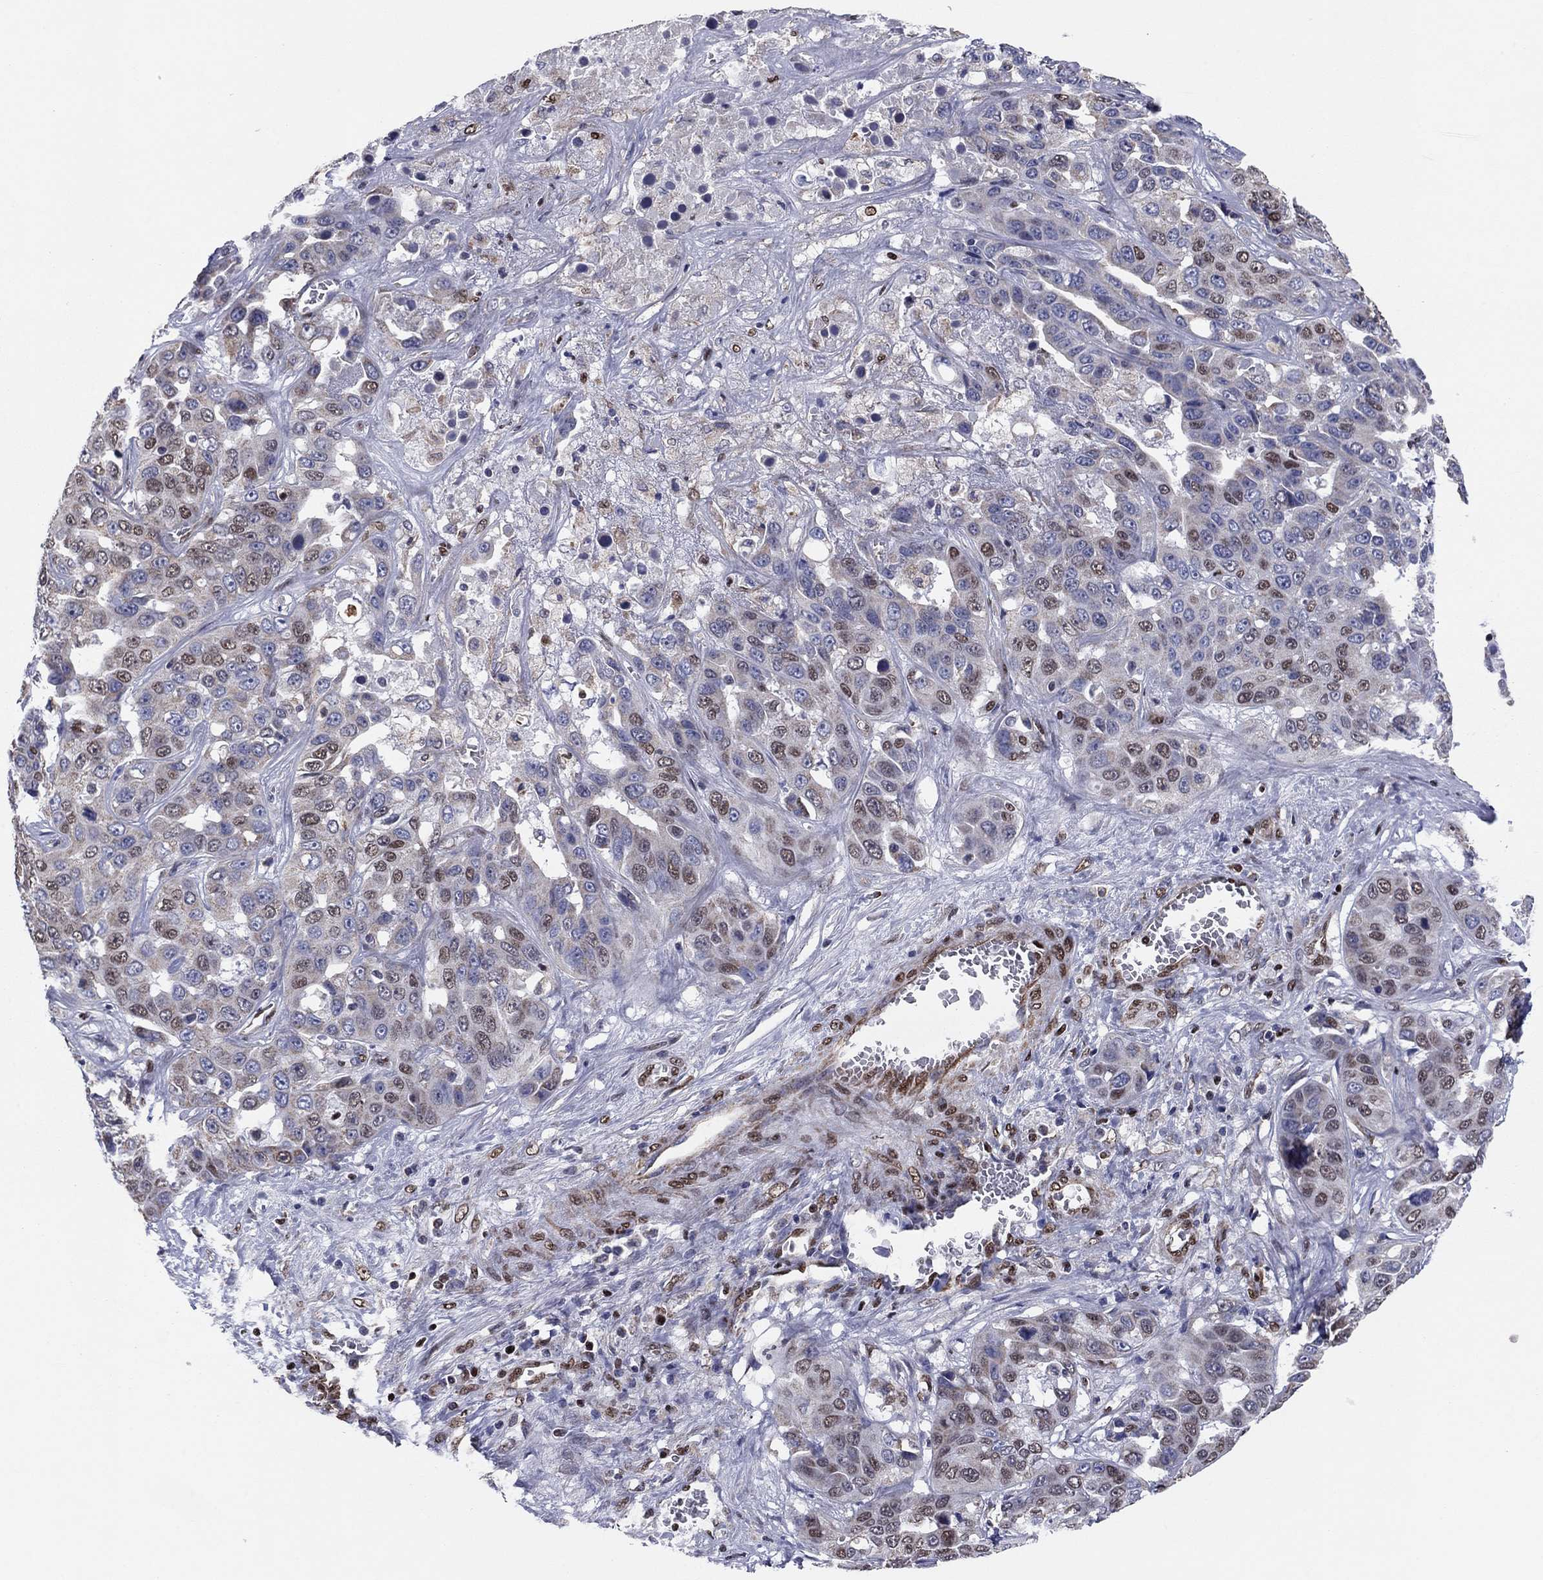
{"staining": {"intensity": "moderate", "quantity": "<25%", "location": "cytoplasmic/membranous,nuclear"}, "tissue": "liver cancer", "cell_type": "Tumor cells", "image_type": "cancer", "snomed": [{"axis": "morphology", "description": "Cholangiocarcinoma"}, {"axis": "topography", "description": "Liver"}], "caption": "Cholangiocarcinoma (liver) tissue shows moderate cytoplasmic/membranous and nuclear staining in approximately <25% of tumor cells (brown staining indicates protein expression, while blue staining denotes nuclei).", "gene": "N4BP2", "patient": {"sex": "female", "age": 52}}